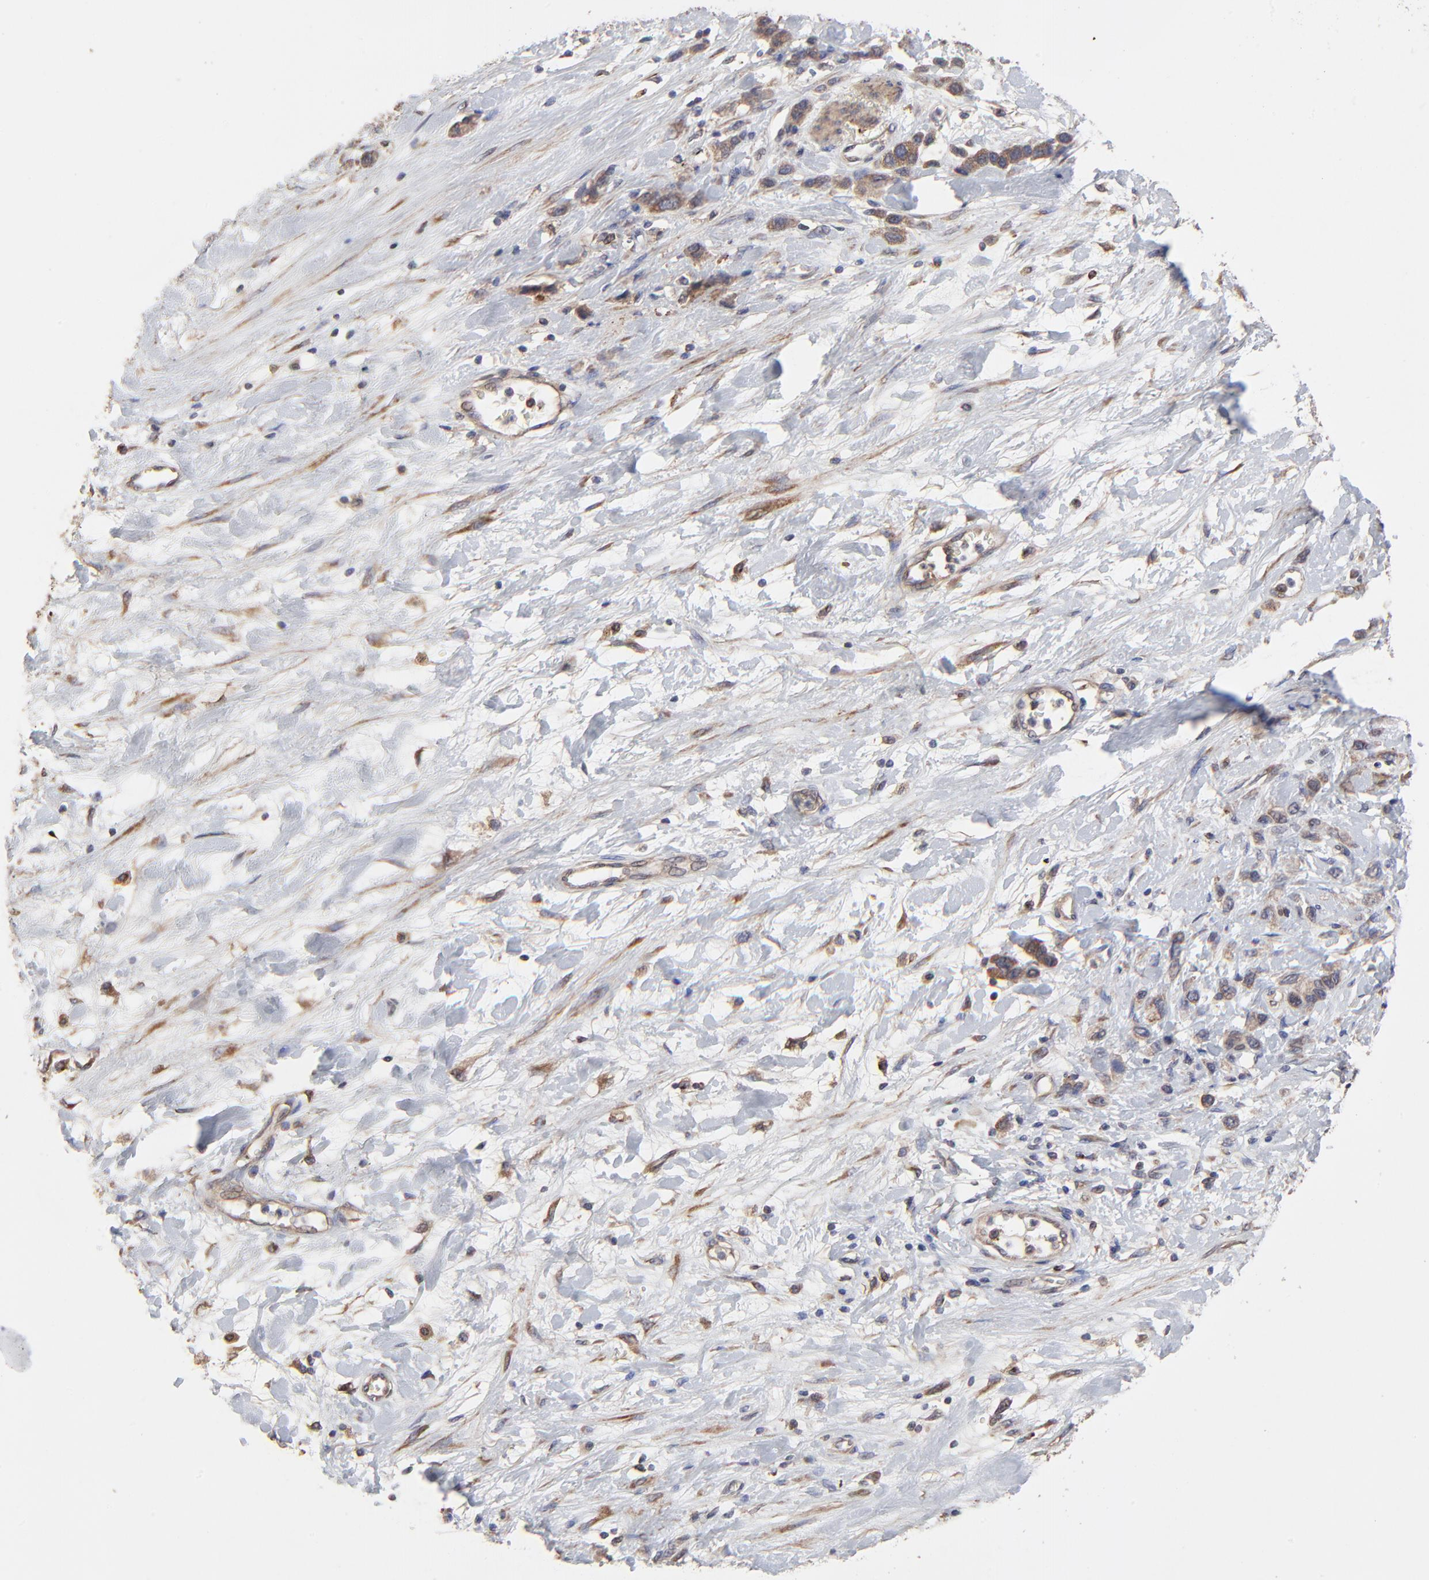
{"staining": {"intensity": "moderate", "quantity": ">75%", "location": "cytoplasmic/membranous"}, "tissue": "stomach cancer", "cell_type": "Tumor cells", "image_type": "cancer", "snomed": [{"axis": "morphology", "description": "Normal tissue, NOS"}, {"axis": "morphology", "description": "Adenocarcinoma, NOS"}, {"axis": "morphology", "description": "Adenocarcinoma, High grade"}, {"axis": "topography", "description": "Stomach, upper"}, {"axis": "topography", "description": "Stomach"}], "caption": "Immunohistochemical staining of stomach cancer displays medium levels of moderate cytoplasmic/membranous expression in about >75% of tumor cells.", "gene": "ELP2", "patient": {"sex": "female", "age": 65}}